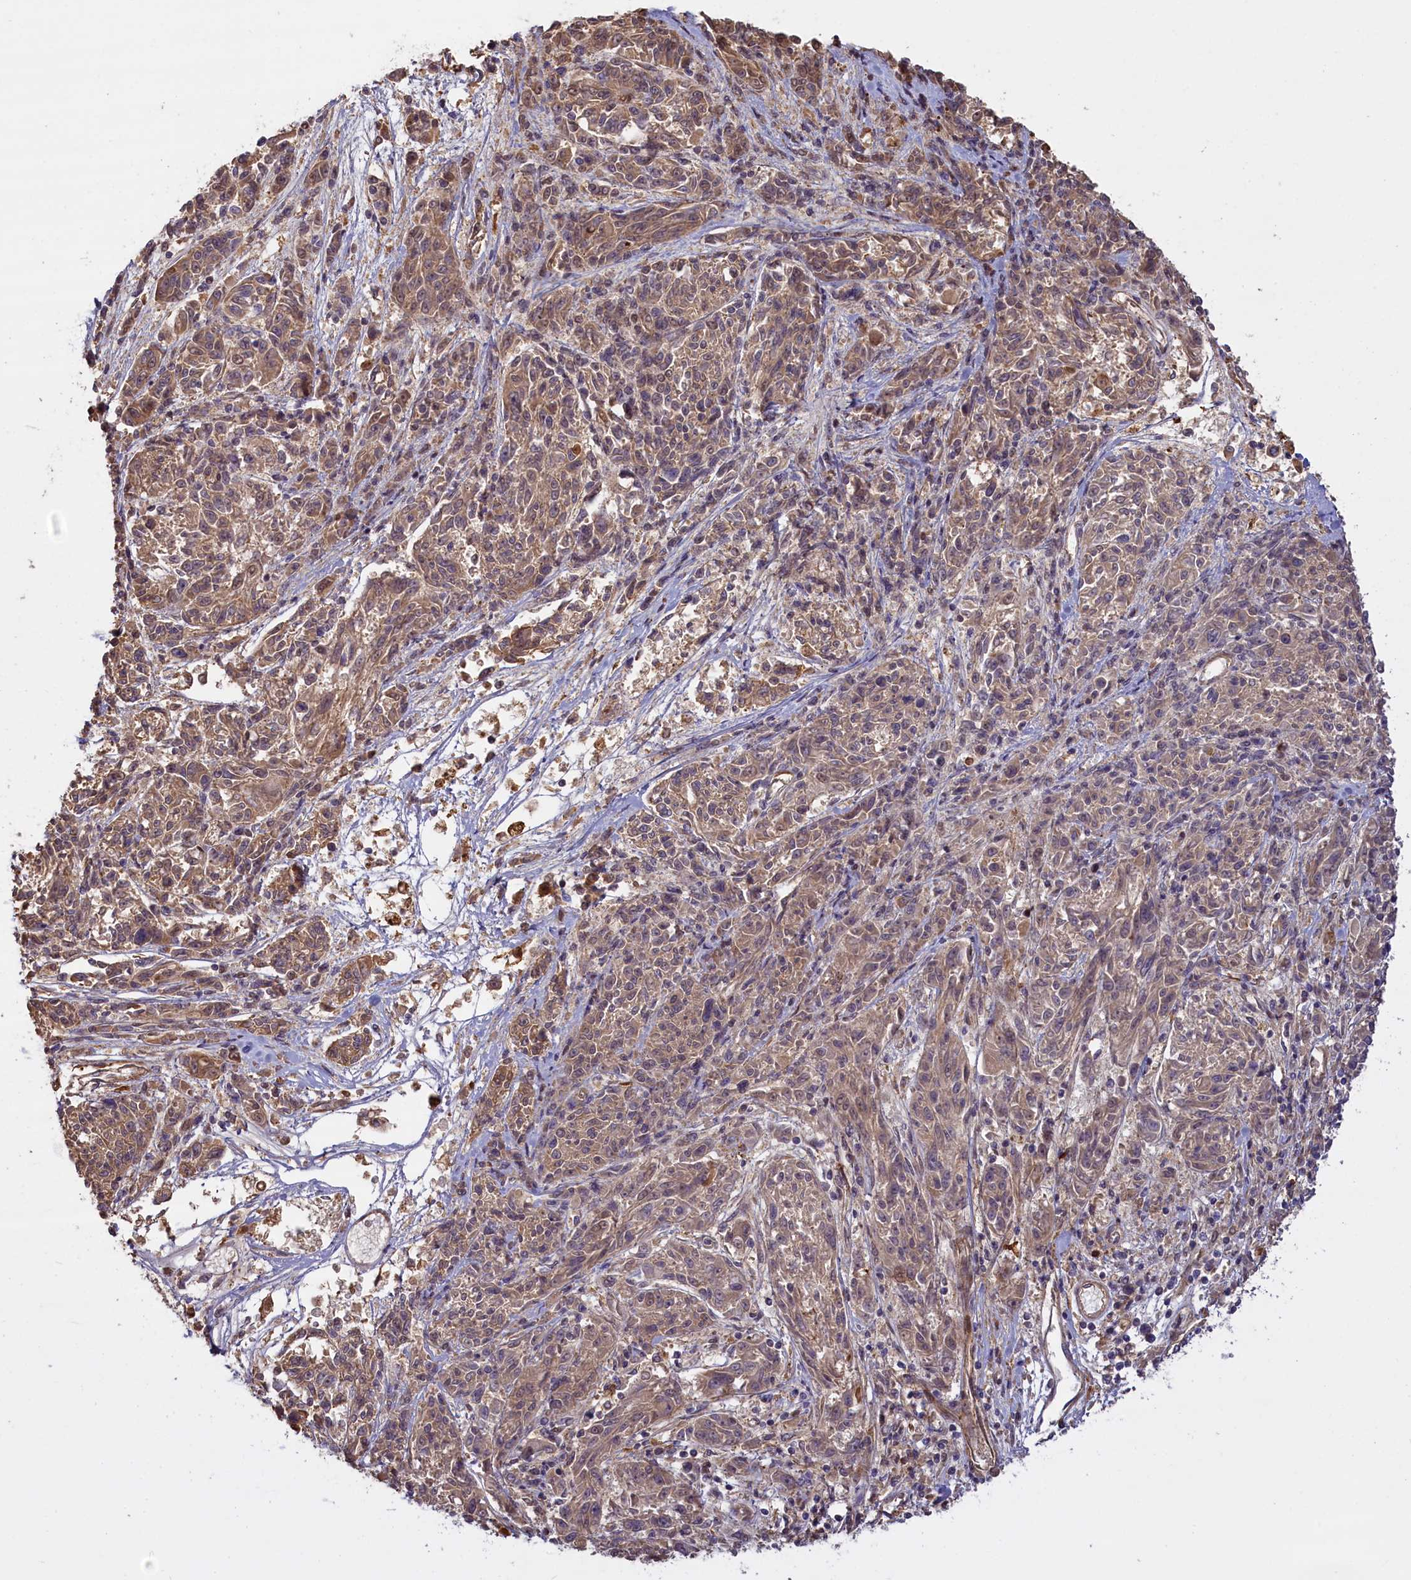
{"staining": {"intensity": "weak", "quantity": ">75%", "location": "cytoplasmic/membranous"}, "tissue": "melanoma", "cell_type": "Tumor cells", "image_type": "cancer", "snomed": [{"axis": "morphology", "description": "Malignant melanoma, NOS"}, {"axis": "topography", "description": "Skin"}], "caption": "Malignant melanoma stained with a protein marker displays weak staining in tumor cells.", "gene": "FUZ", "patient": {"sex": "male", "age": 53}}